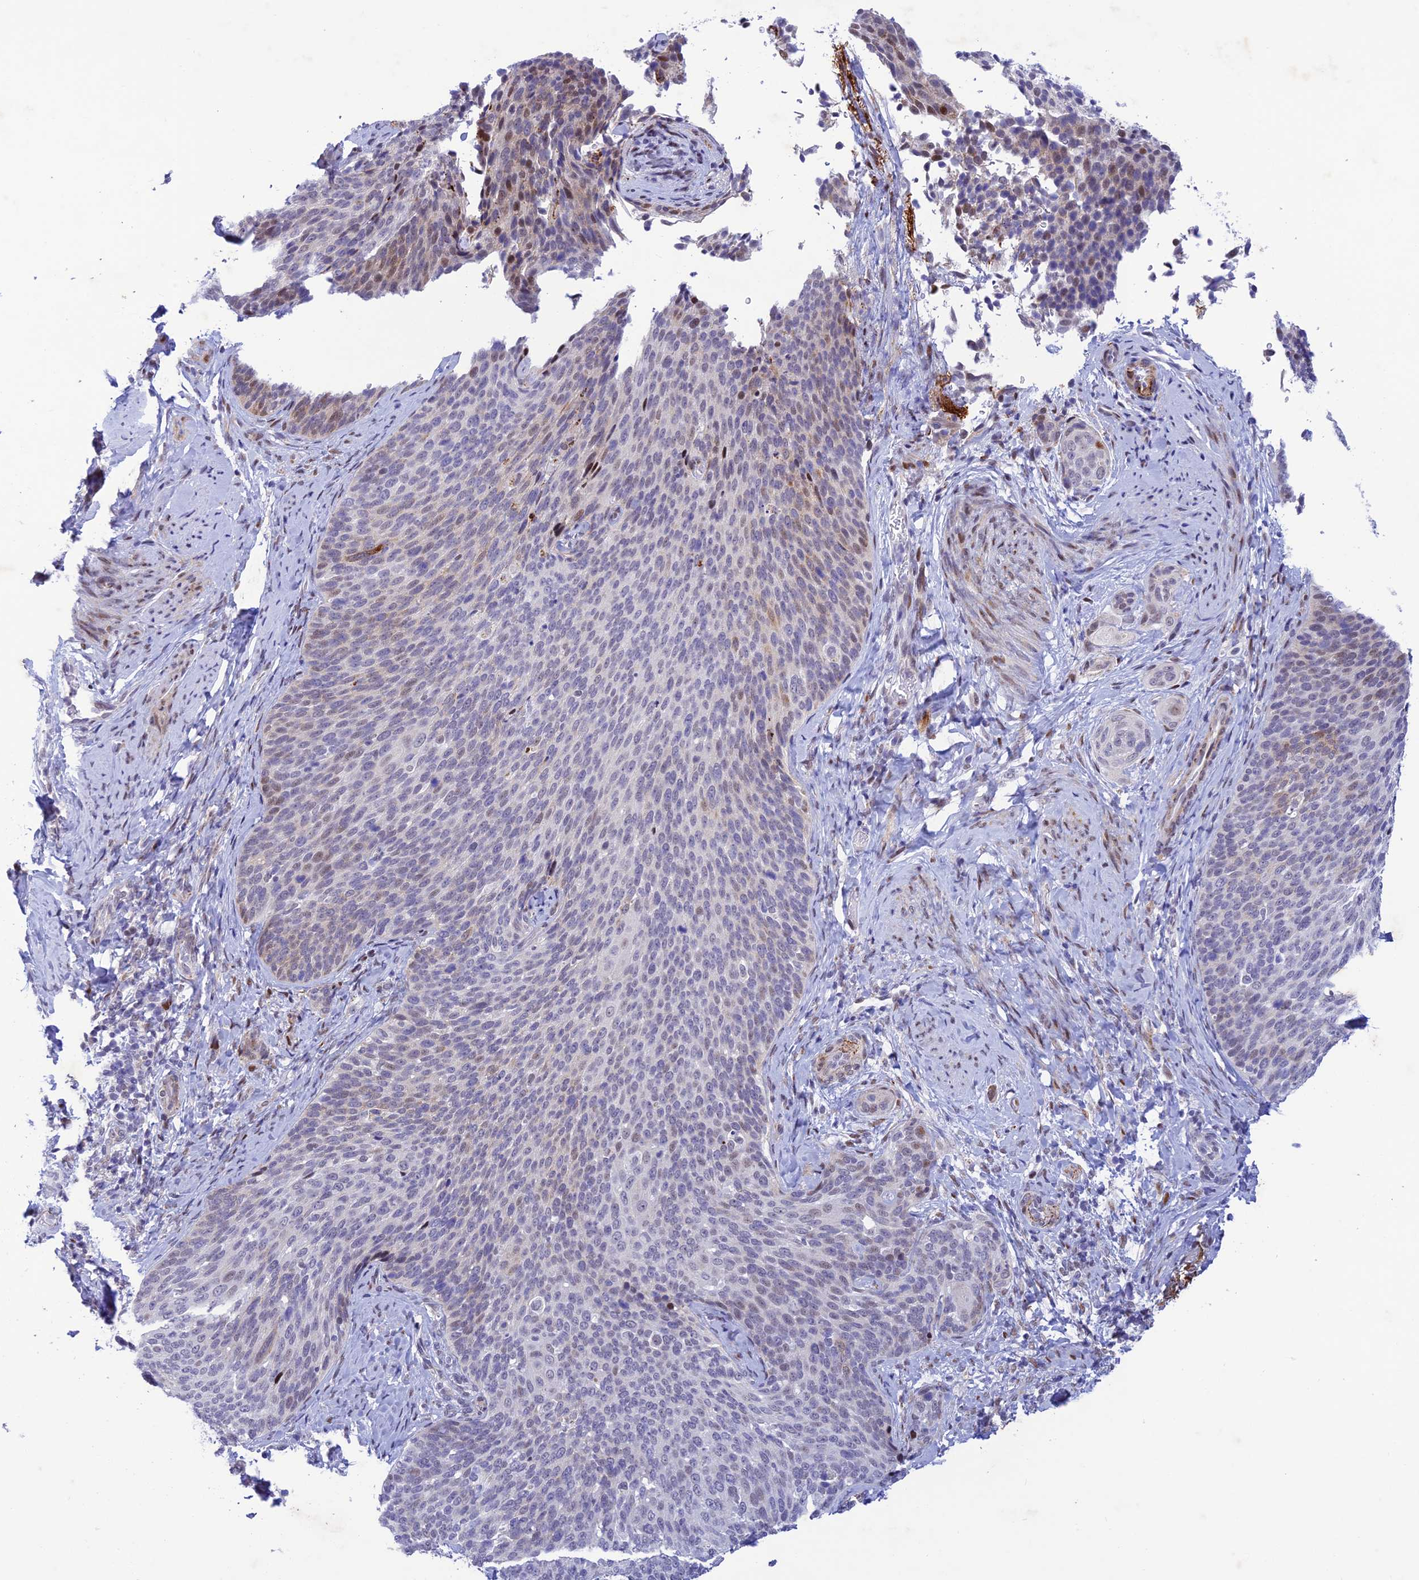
{"staining": {"intensity": "weak", "quantity": "<25%", "location": "cytoplasmic/membranous"}, "tissue": "cervical cancer", "cell_type": "Tumor cells", "image_type": "cancer", "snomed": [{"axis": "morphology", "description": "Squamous cell carcinoma, NOS"}, {"axis": "topography", "description": "Cervix"}], "caption": "This is an immunohistochemistry photomicrograph of cervical squamous cell carcinoma. There is no positivity in tumor cells.", "gene": "WDR55", "patient": {"sex": "female", "age": 50}}